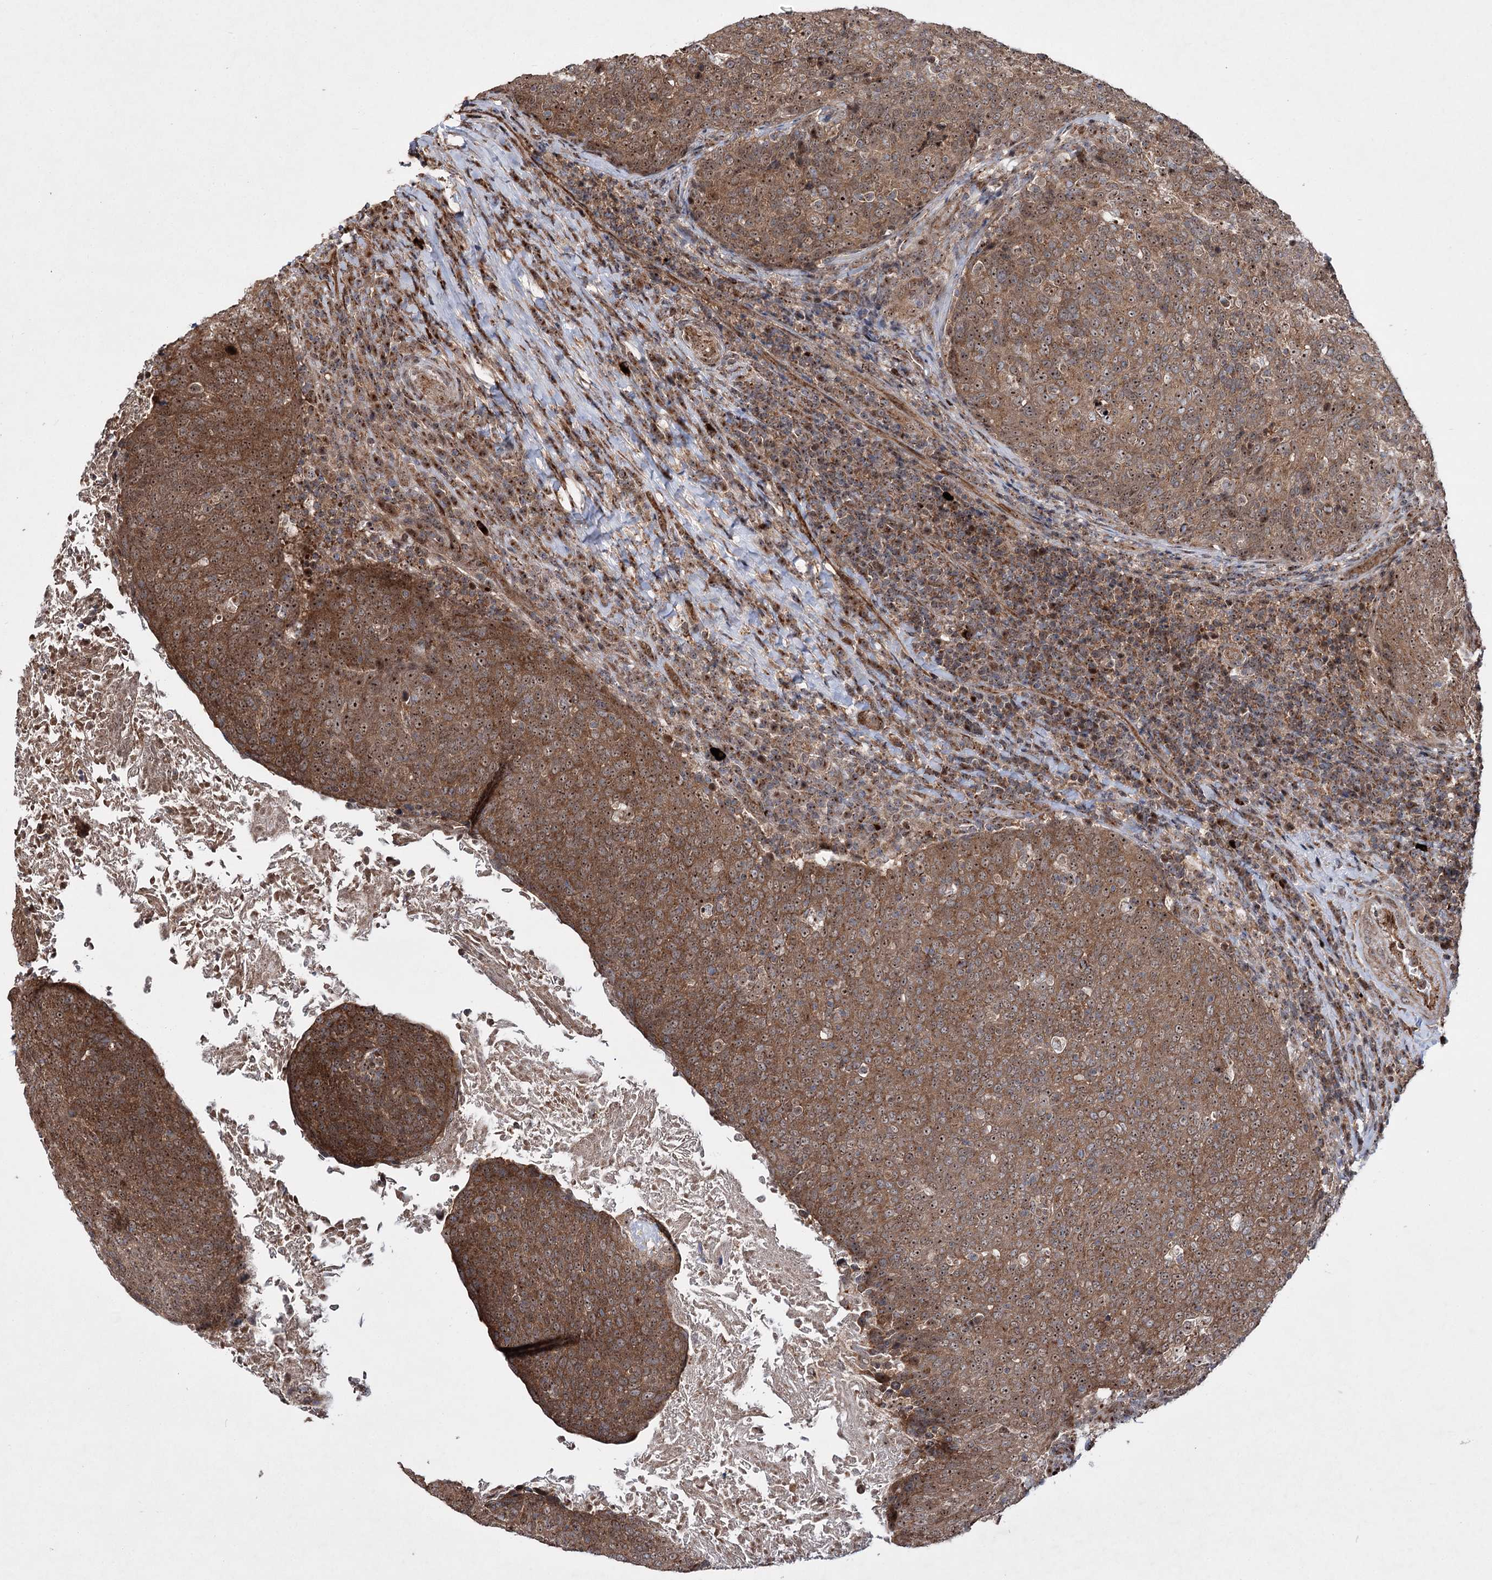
{"staining": {"intensity": "moderate", "quantity": ">75%", "location": "cytoplasmic/membranous,nuclear"}, "tissue": "head and neck cancer", "cell_type": "Tumor cells", "image_type": "cancer", "snomed": [{"axis": "morphology", "description": "Squamous cell carcinoma, NOS"}, {"axis": "morphology", "description": "Squamous cell carcinoma, metastatic, NOS"}, {"axis": "topography", "description": "Lymph node"}, {"axis": "topography", "description": "Head-Neck"}], "caption": "Immunohistochemical staining of human head and neck metastatic squamous cell carcinoma exhibits medium levels of moderate cytoplasmic/membranous and nuclear staining in about >75% of tumor cells.", "gene": "SERINC5", "patient": {"sex": "male", "age": 62}}